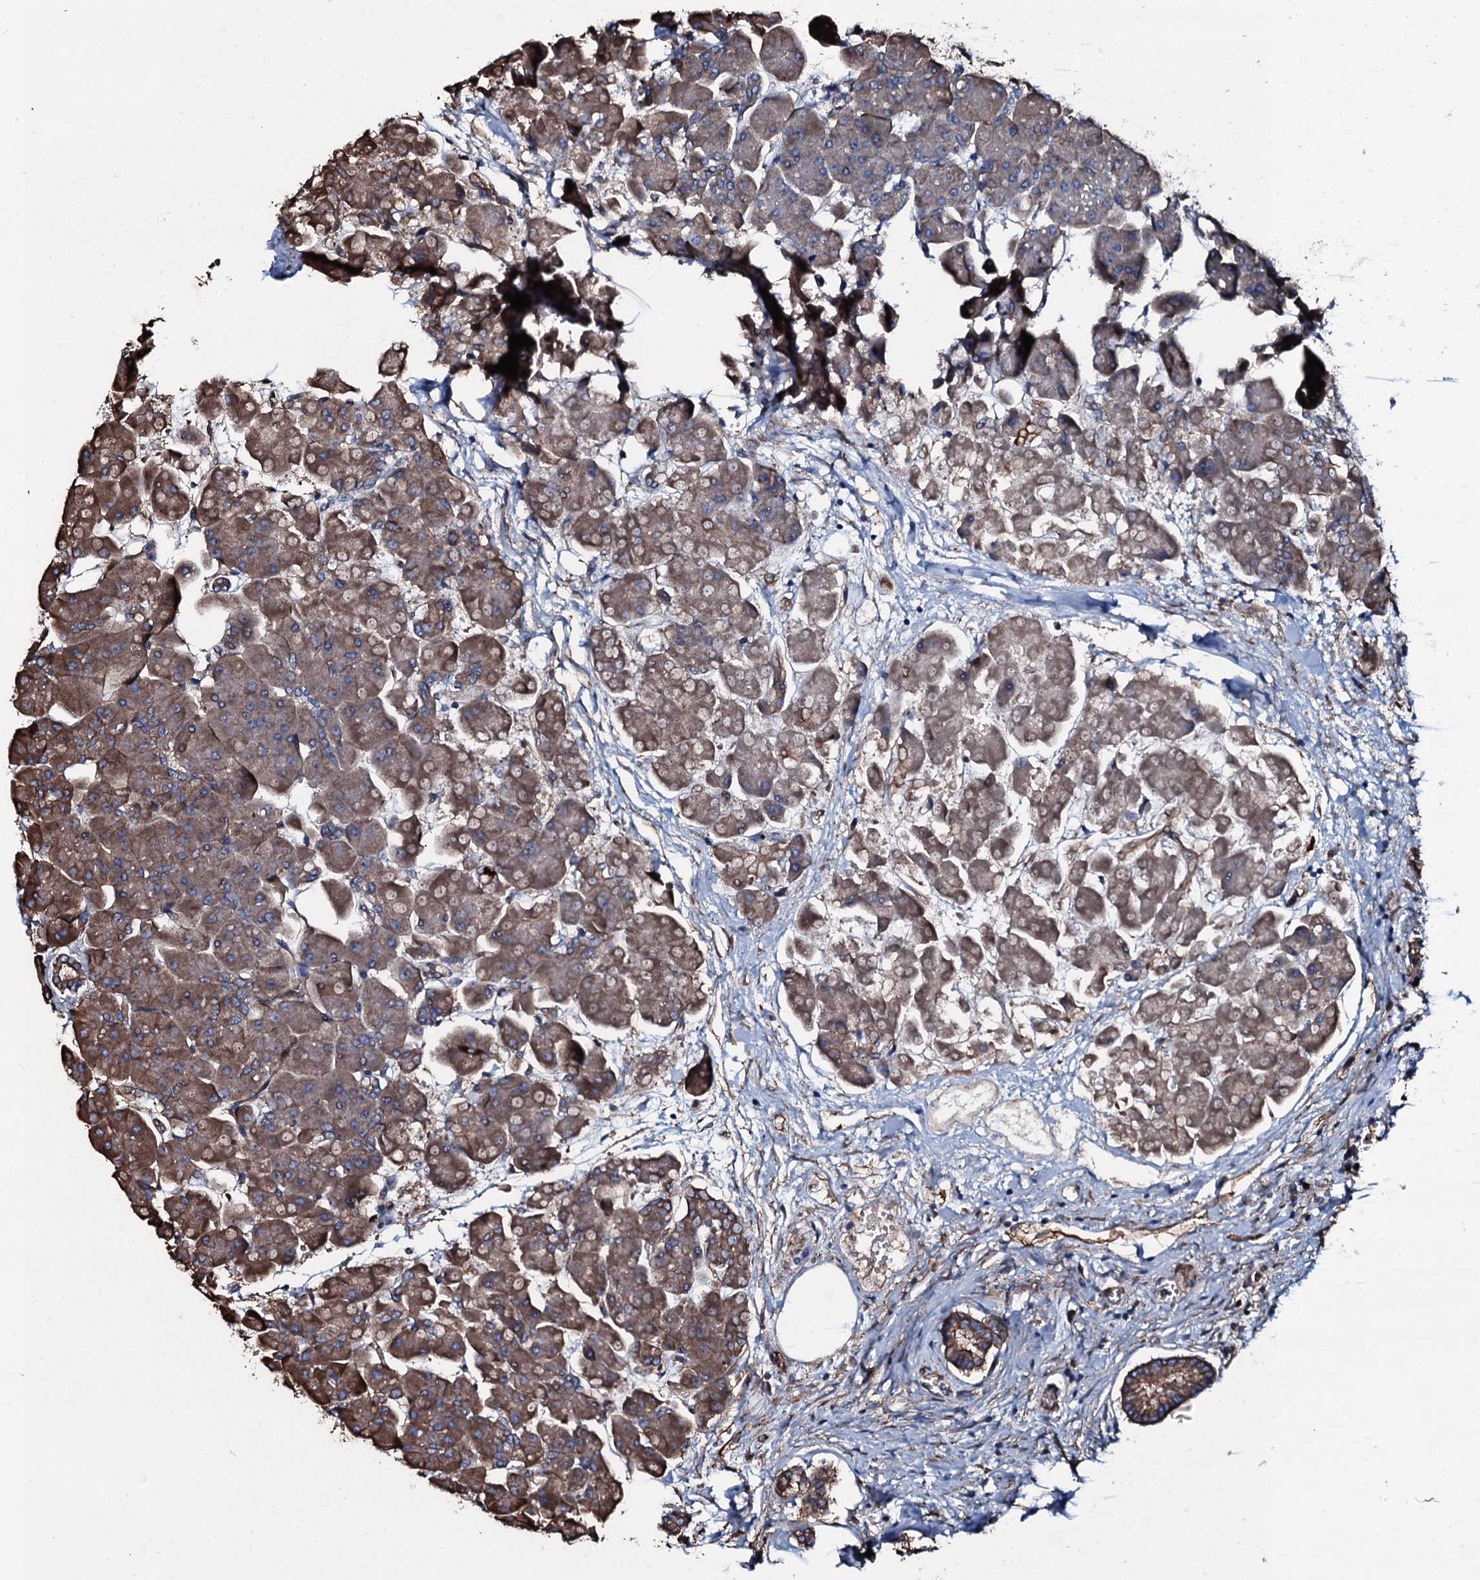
{"staining": {"intensity": "moderate", "quantity": "25%-75%", "location": "cytoplasmic/membranous"}, "tissue": "pancreas", "cell_type": "Exocrine glandular cells", "image_type": "normal", "snomed": [{"axis": "morphology", "description": "Normal tissue, NOS"}, {"axis": "topography", "description": "Pancreas"}], "caption": "This photomicrograph exhibits unremarkable pancreas stained with immunohistochemistry to label a protein in brown. The cytoplasmic/membranous of exocrine glandular cells show moderate positivity for the protein. Nuclei are counter-stained blue.", "gene": "DMAC2", "patient": {"sex": "male", "age": 66}}